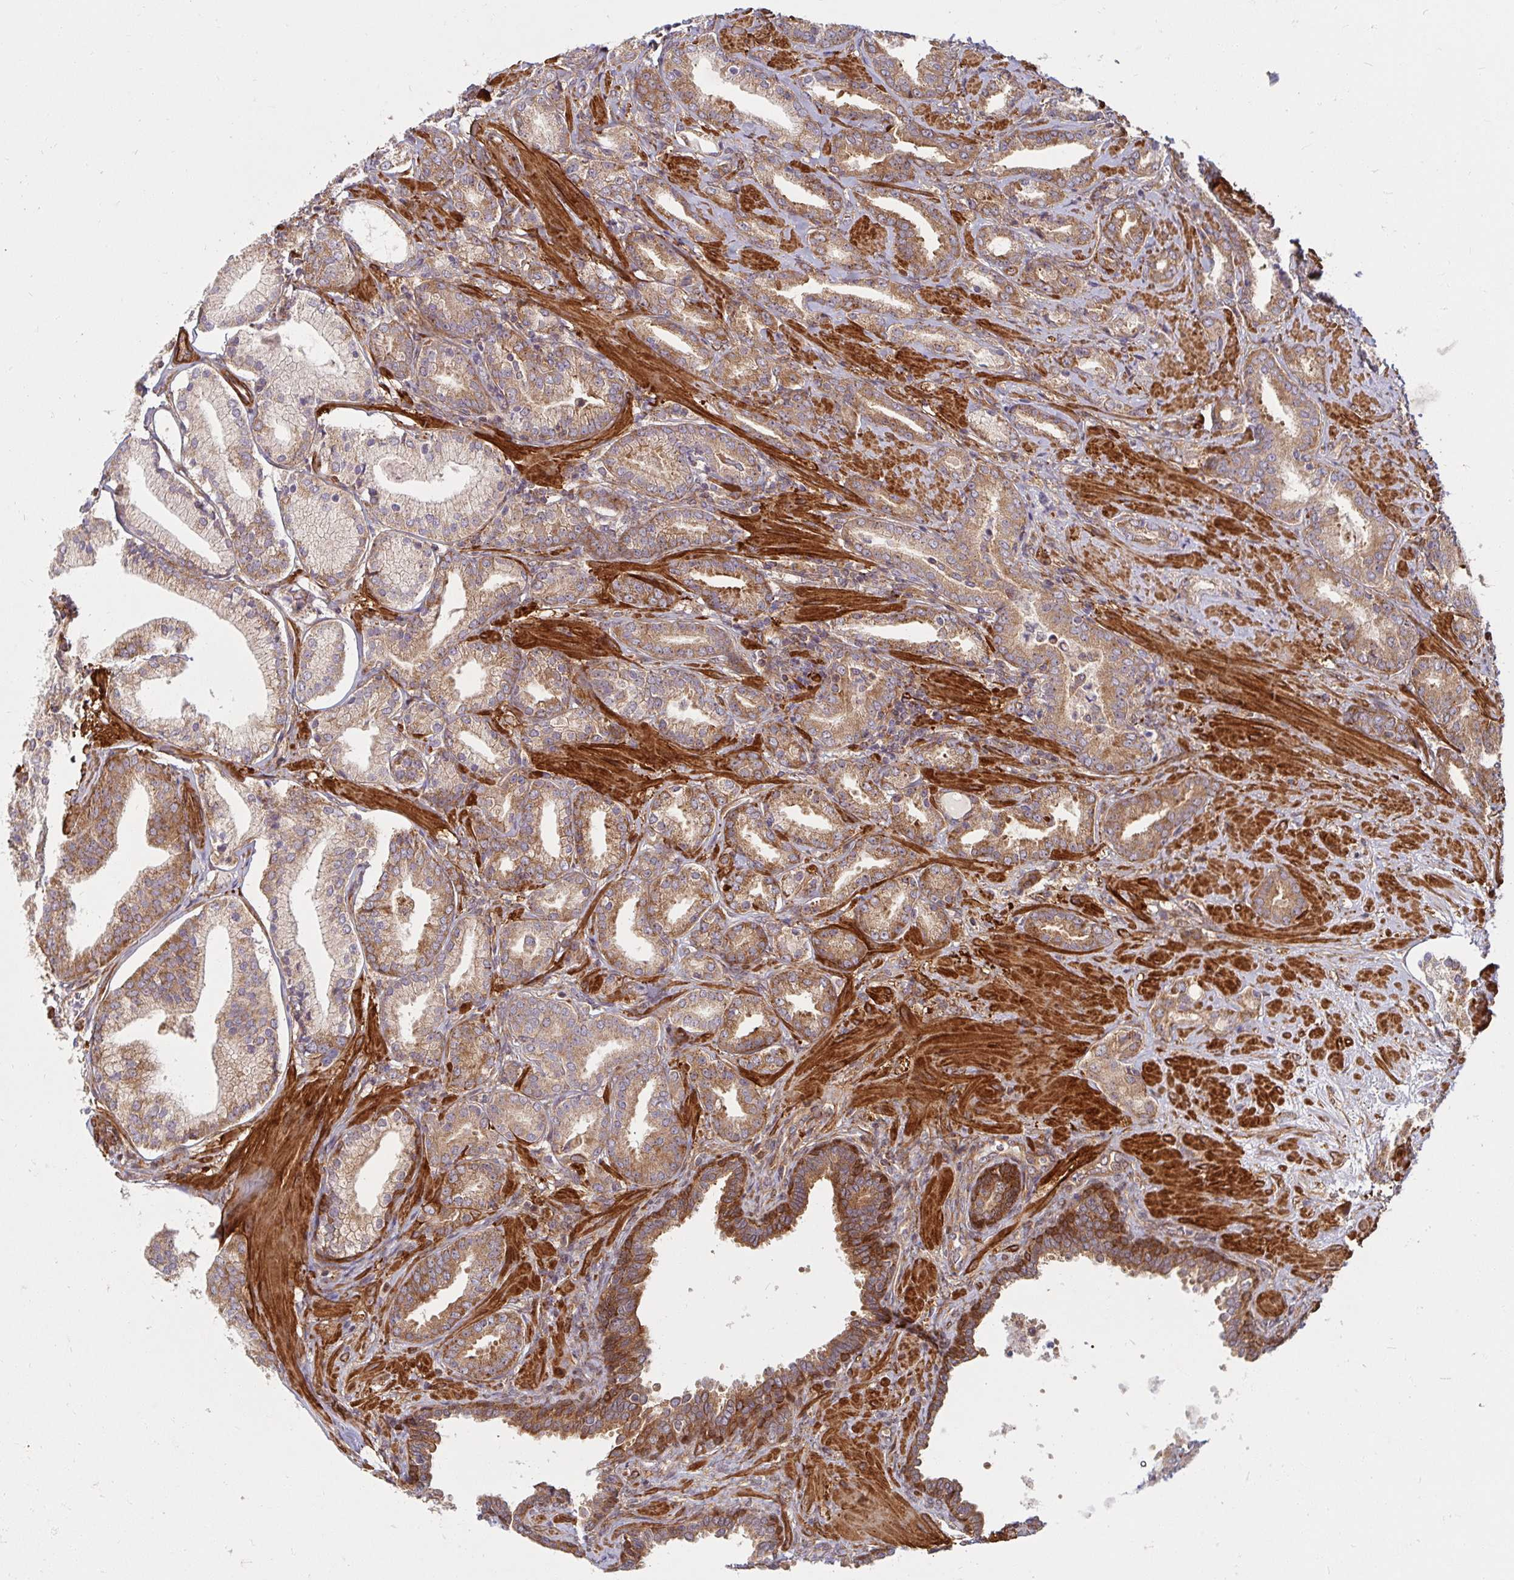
{"staining": {"intensity": "moderate", "quantity": ">75%", "location": "cytoplasmic/membranous"}, "tissue": "prostate cancer", "cell_type": "Tumor cells", "image_type": "cancer", "snomed": [{"axis": "morphology", "description": "Adenocarcinoma, High grade"}, {"axis": "topography", "description": "Prostate"}], "caption": "A brown stain highlights moderate cytoplasmic/membranous positivity of a protein in prostate cancer (high-grade adenocarcinoma) tumor cells.", "gene": "BTF3", "patient": {"sex": "male", "age": 56}}